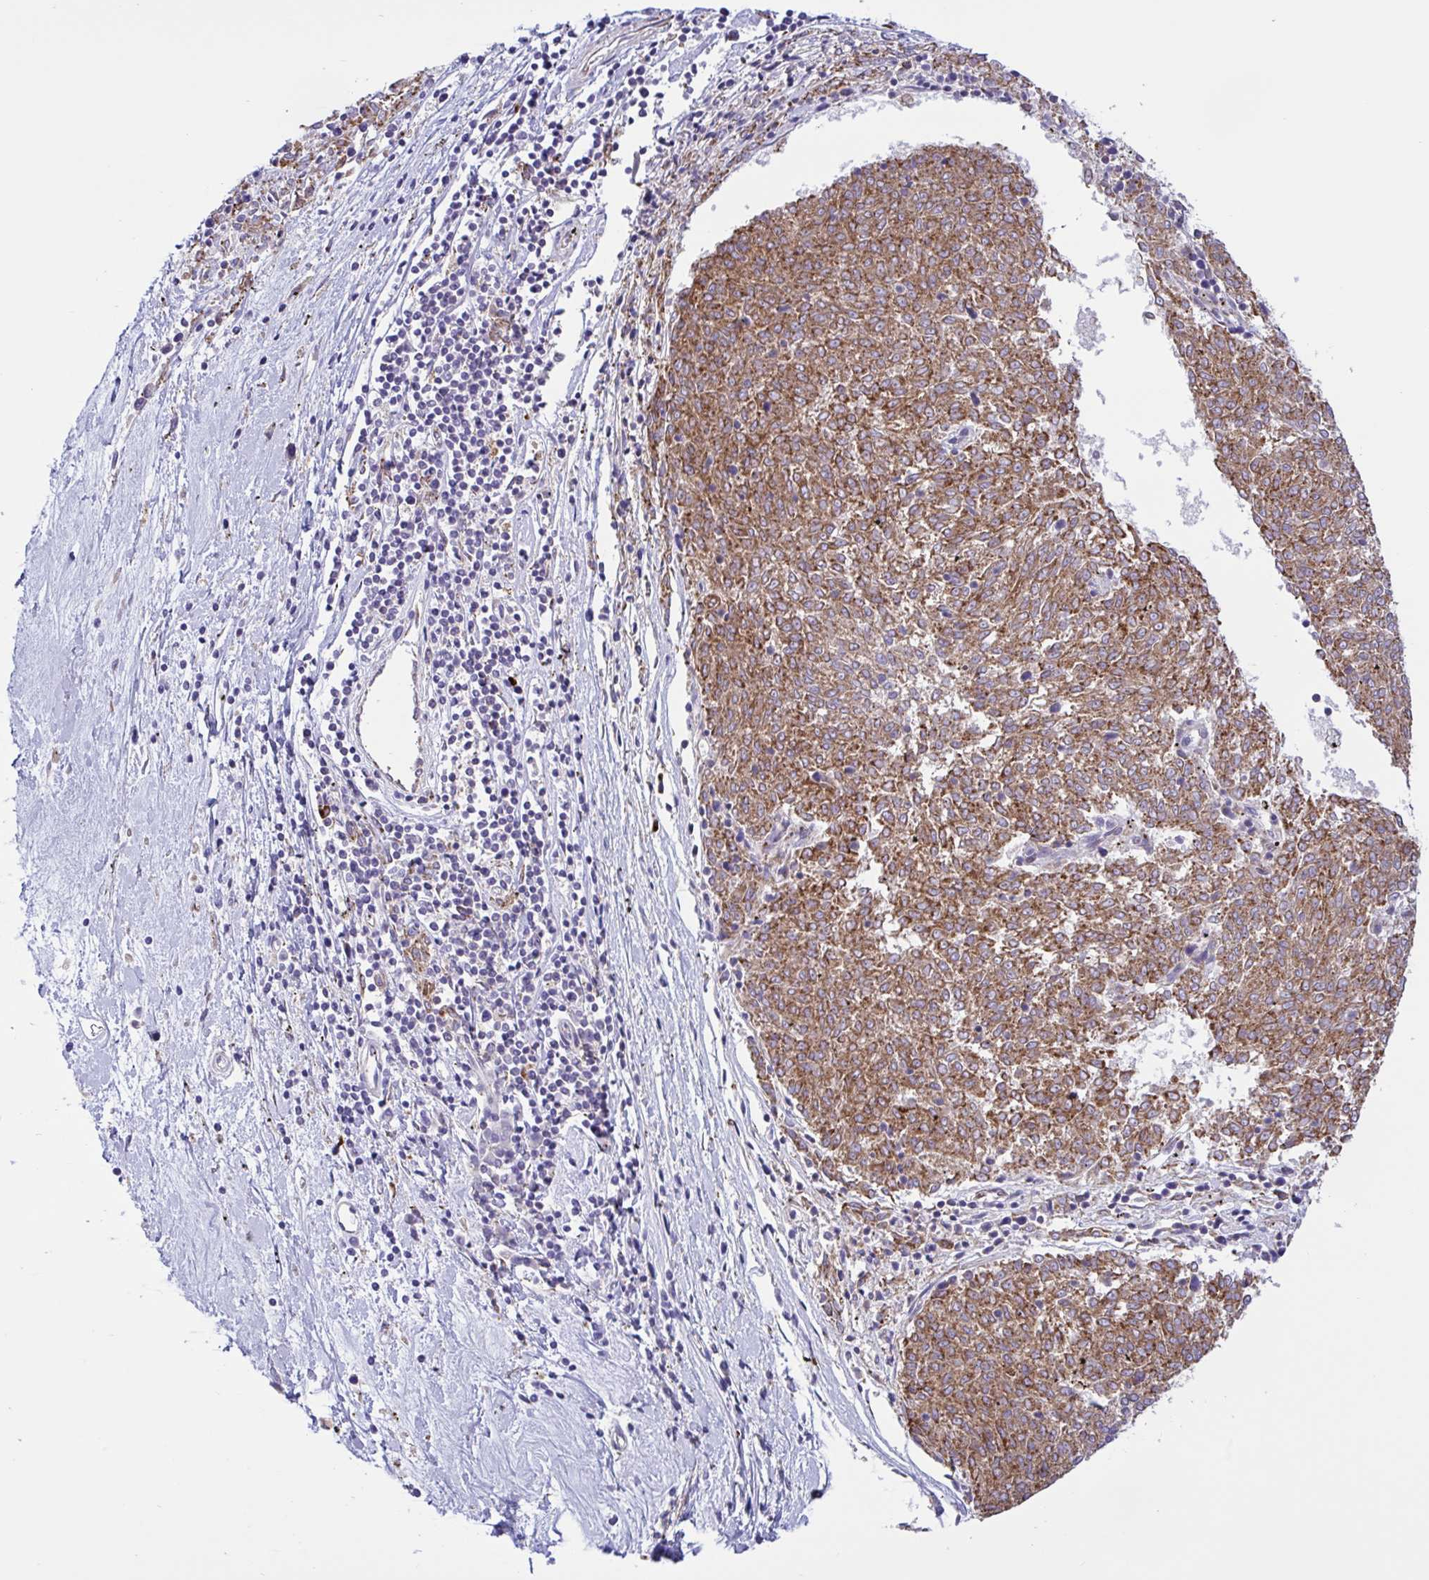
{"staining": {"intensity": "moderate", "quantity": ">75%", "location": "cytoplasmic/membranous"}, "tissue": "melanoma", "cell_type": "Tumor cells", "image_type": "cancer", "snomed": [{"axis": "morphology", "description": "Malignant melanoma, NOS"}, {"axis": "topography", "description": "Skin"}], "caption": "Protein expression analysis of human melanoma reveals moderate cytoplasmic/membranous staining in about >75% of tumor cells. (DAB (3,3'-diaminobenzidine) IHC, brown staining for protein, blue staining for nuclei).", "gene": "DSC3", "patient": {"sex": "female", "age": 72}}